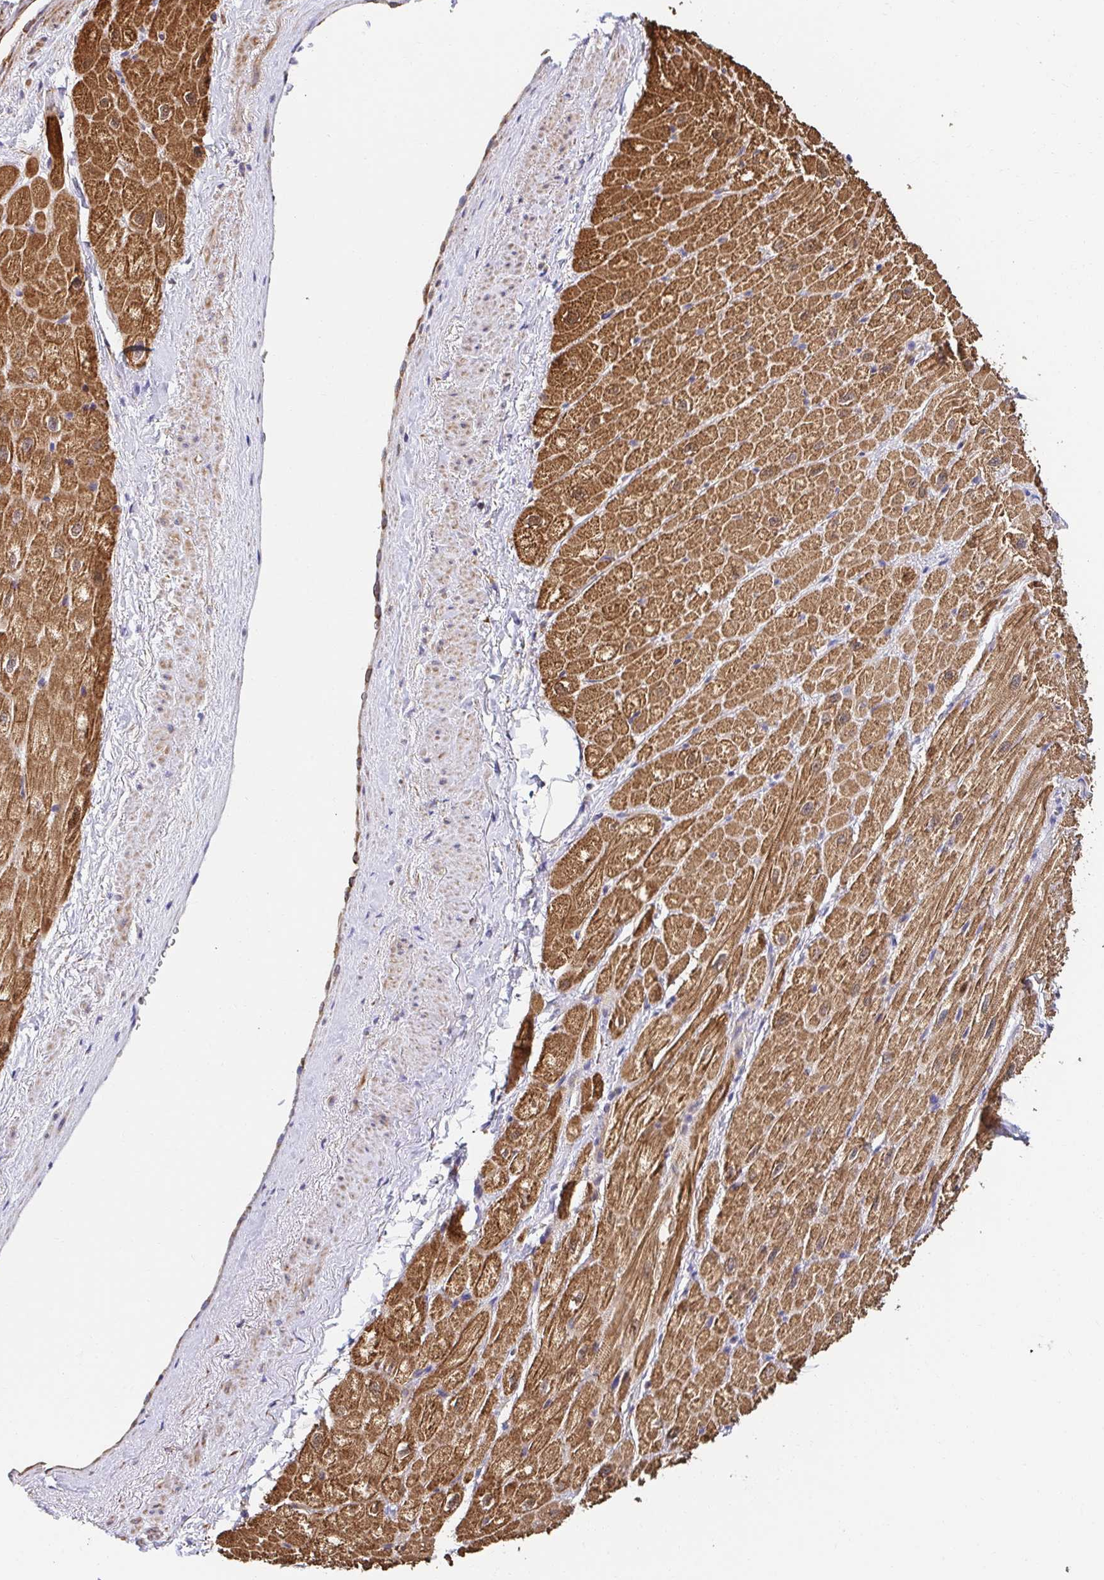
{"staining": {"intensity": "strong", "quantity": ">75%", "location": "cytoplasmic/membranous"}, "tissue": "heart muscle", "cell_type": "Cardiomyocytes", "image_type": "normal", "snomed": [{"axis": "morphology", "description": "Normal tissue, NOS"}, {"axis": "topography", "description": "Heart"}], "caption": "Immunohistochemical staining of unremarkable human heart muscle reveals strong cytoplasmic/membranous protein expression in about >75% of cardiomyocytes. (Stains: DAB in brown, nuclei in blue, Microscopy: brightfield microscopy at high magnification).", "gene": "APBB1", "patient": {"sex": "male", "age": 62}}